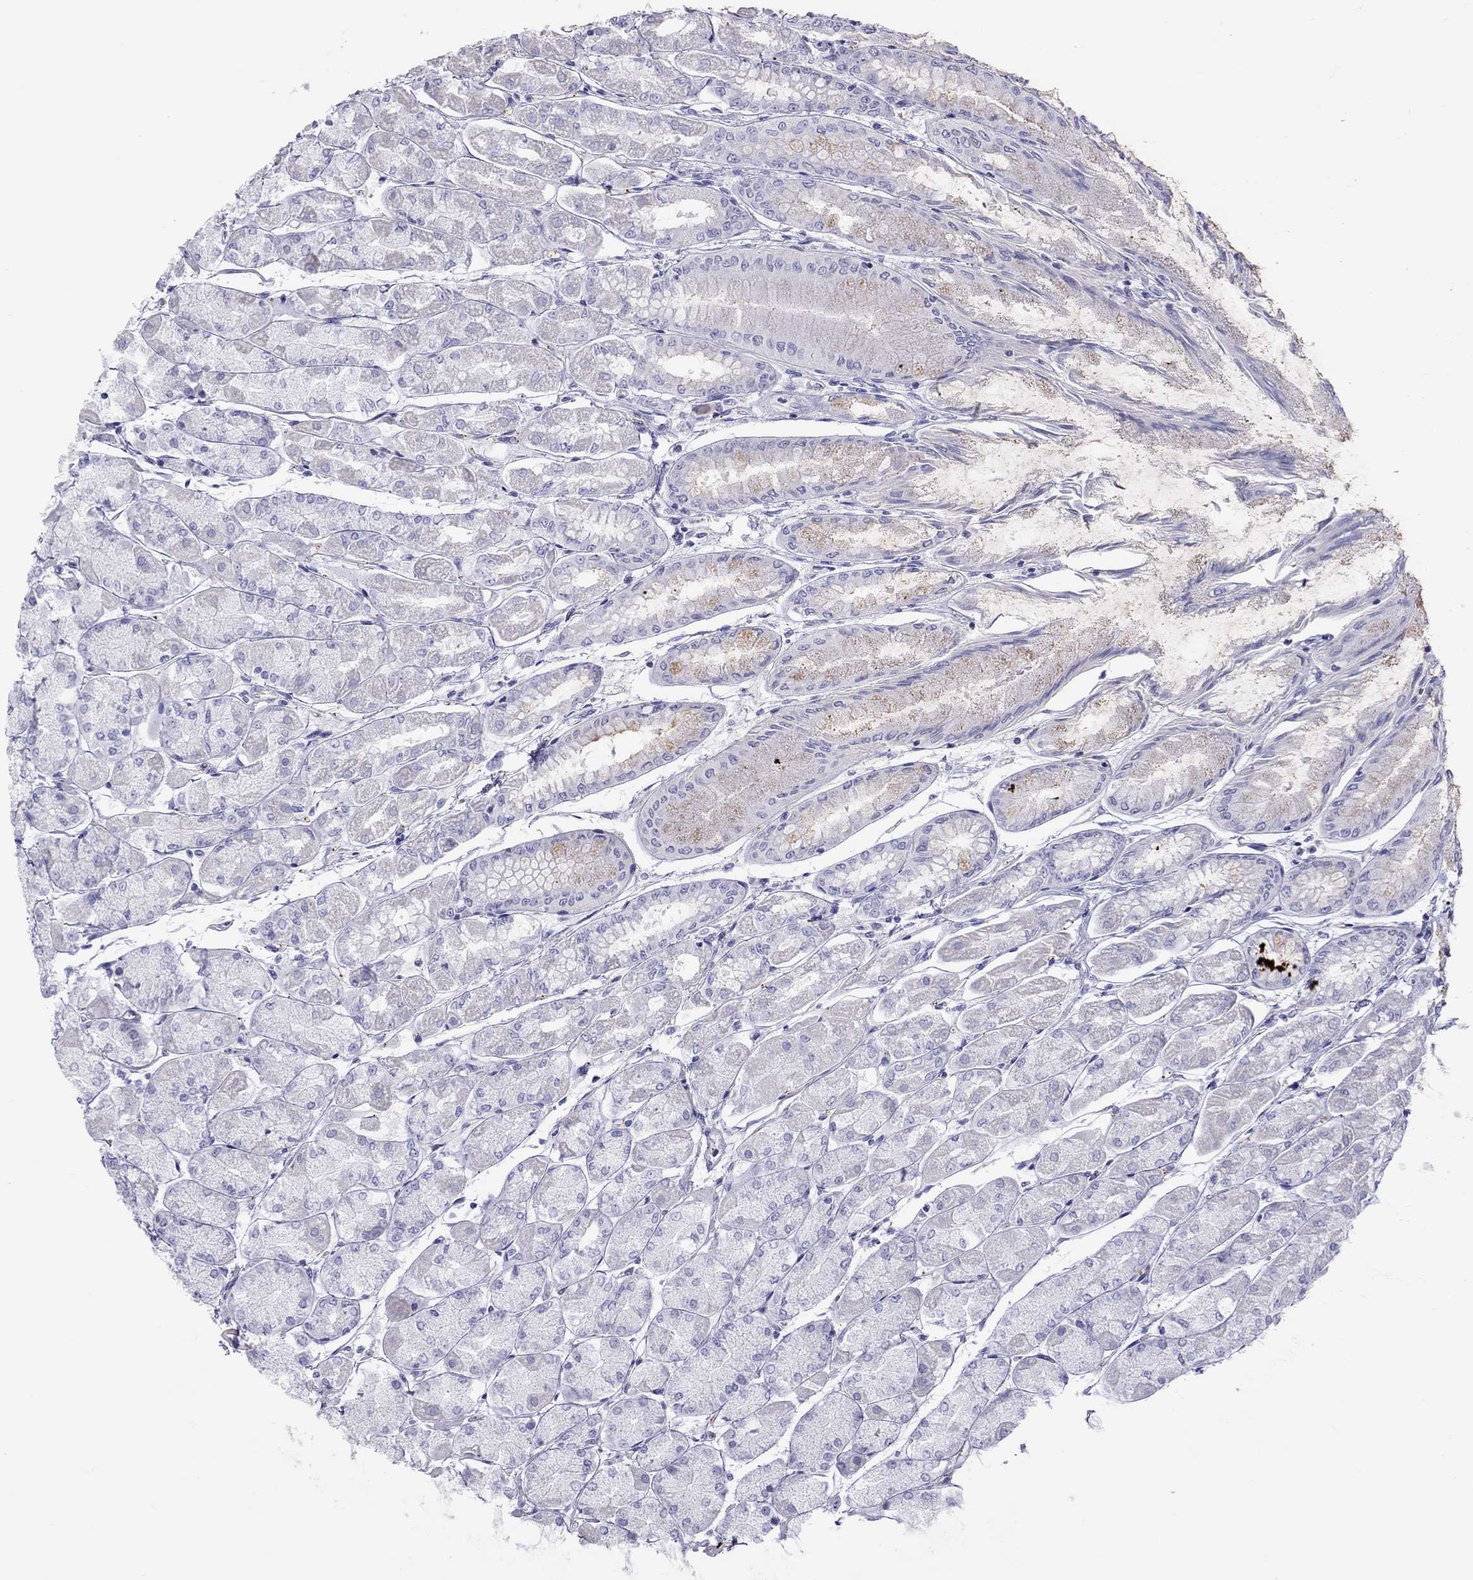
{"staining": {"intensity": "negative", "quantity": "none", "location": "none"}, "tissue": "stomach", "cell_type": "Glandular cells", "image_type": "normal", "snomed": [{"axis": "morphology", "description": "Normal tissue, NOS"}, {"axis": "topography", "description": "Stomach, upper"}], "caption": "This is a image of immunohistochemistry (IHC) staining of benign stomach, which shows no staining in glandular cells.", "gene": "STAG3", "patient": {"sex": "male", "age": 60}}